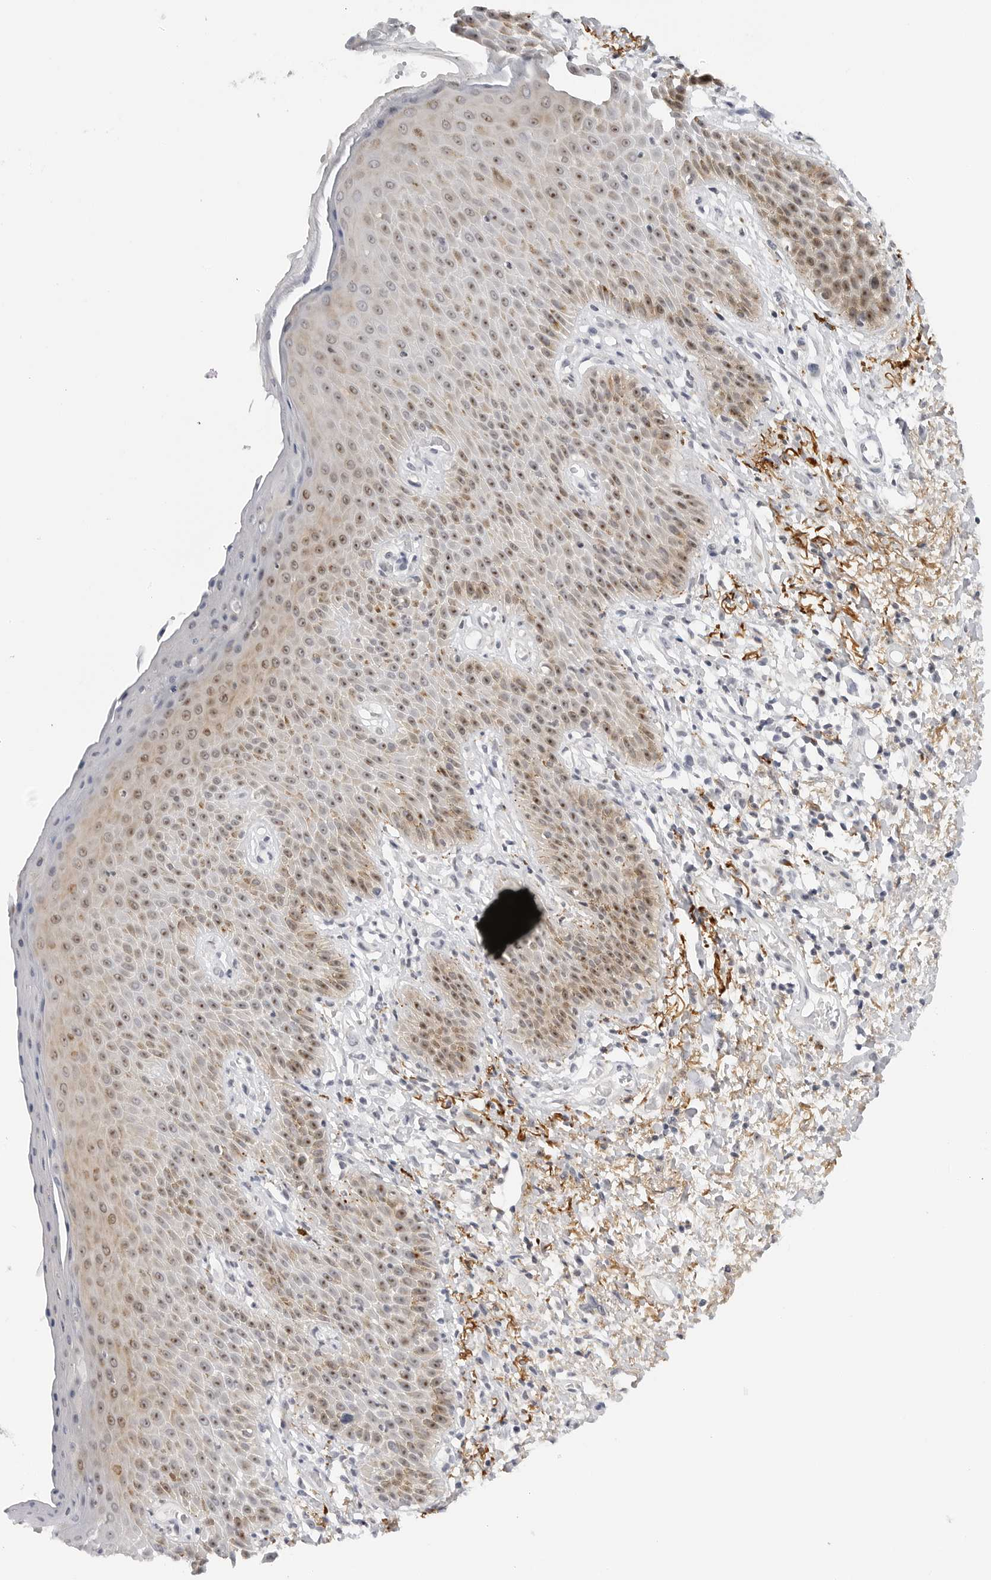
{"staining": {"intensity": "moderate", "quantity": ">75%", "location": "cytoplasmic/membranous,nuclear"}, "tissue": "skin", "cell_type": "Epidermal cells", "image_type": "normal", "snomed": [{"axis": "morphology", "description": "Normal tissue, NOS"}, {"axis": "topography", "description": "Anal"}], "caption": "Protein staining of normal skin demonstrates moderate cytoplasmic/membranous,nuclear expression in approximately >75% of epidermal cells. (Stains: DAB in brown, nuclei in blue, Microscopy: brightfield microscopy at high magnification).", "gene": "MAP2K5", "patient": {"sex": "male", "age": 74}}